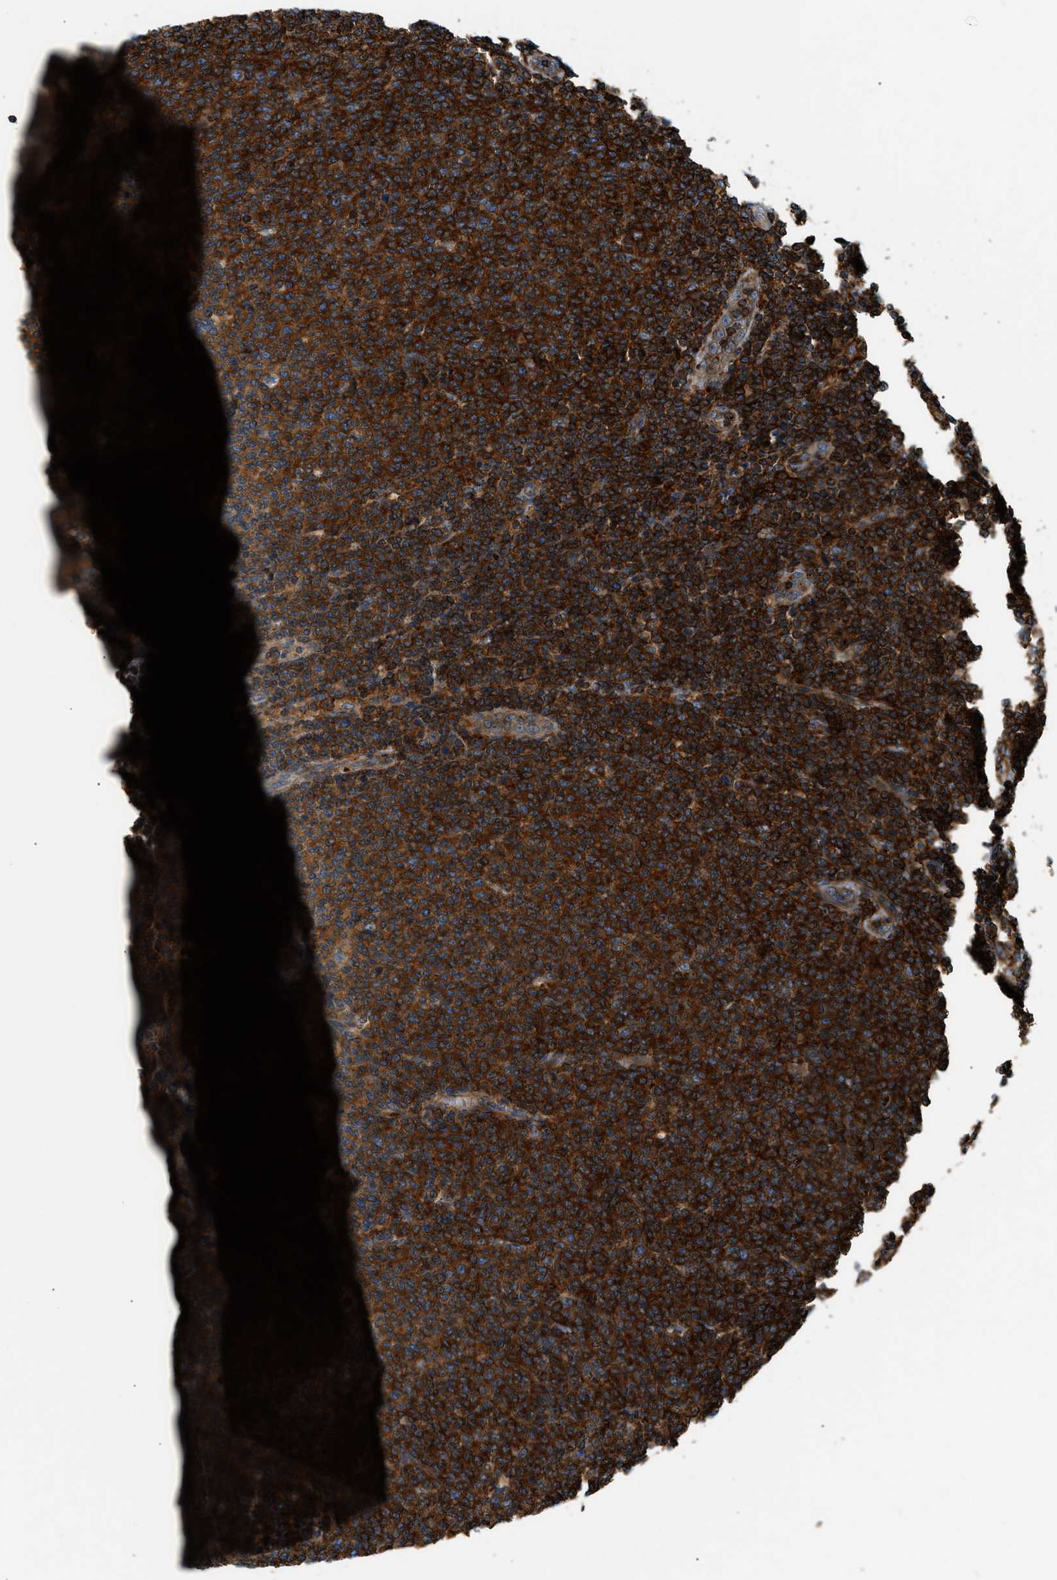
{"staining": {"intensity": "strong", "quantity": ">75%", "location": "cytoplasmic/membranous"}, "tissue": "lymphoma", "cell_type": "Tumor cells", "image_type": "cancer", "snomed": [{"axis": "morphology", "description": "Malignant lymphoma, non-Hodgkin's type, Low grade"}, {"axis": "topography", "description": "Lymph node"}], "caption": "Lymphoma stained with DAB (3,3'-diaminobenzidine) immunohistochemistry (IHC) exhibits high levels of strong cytoplasmic/membranous positivity in approximately >75% of tumor cells.", "gene": "DHODH", "patient": {"sex": "male", "age": 66}}